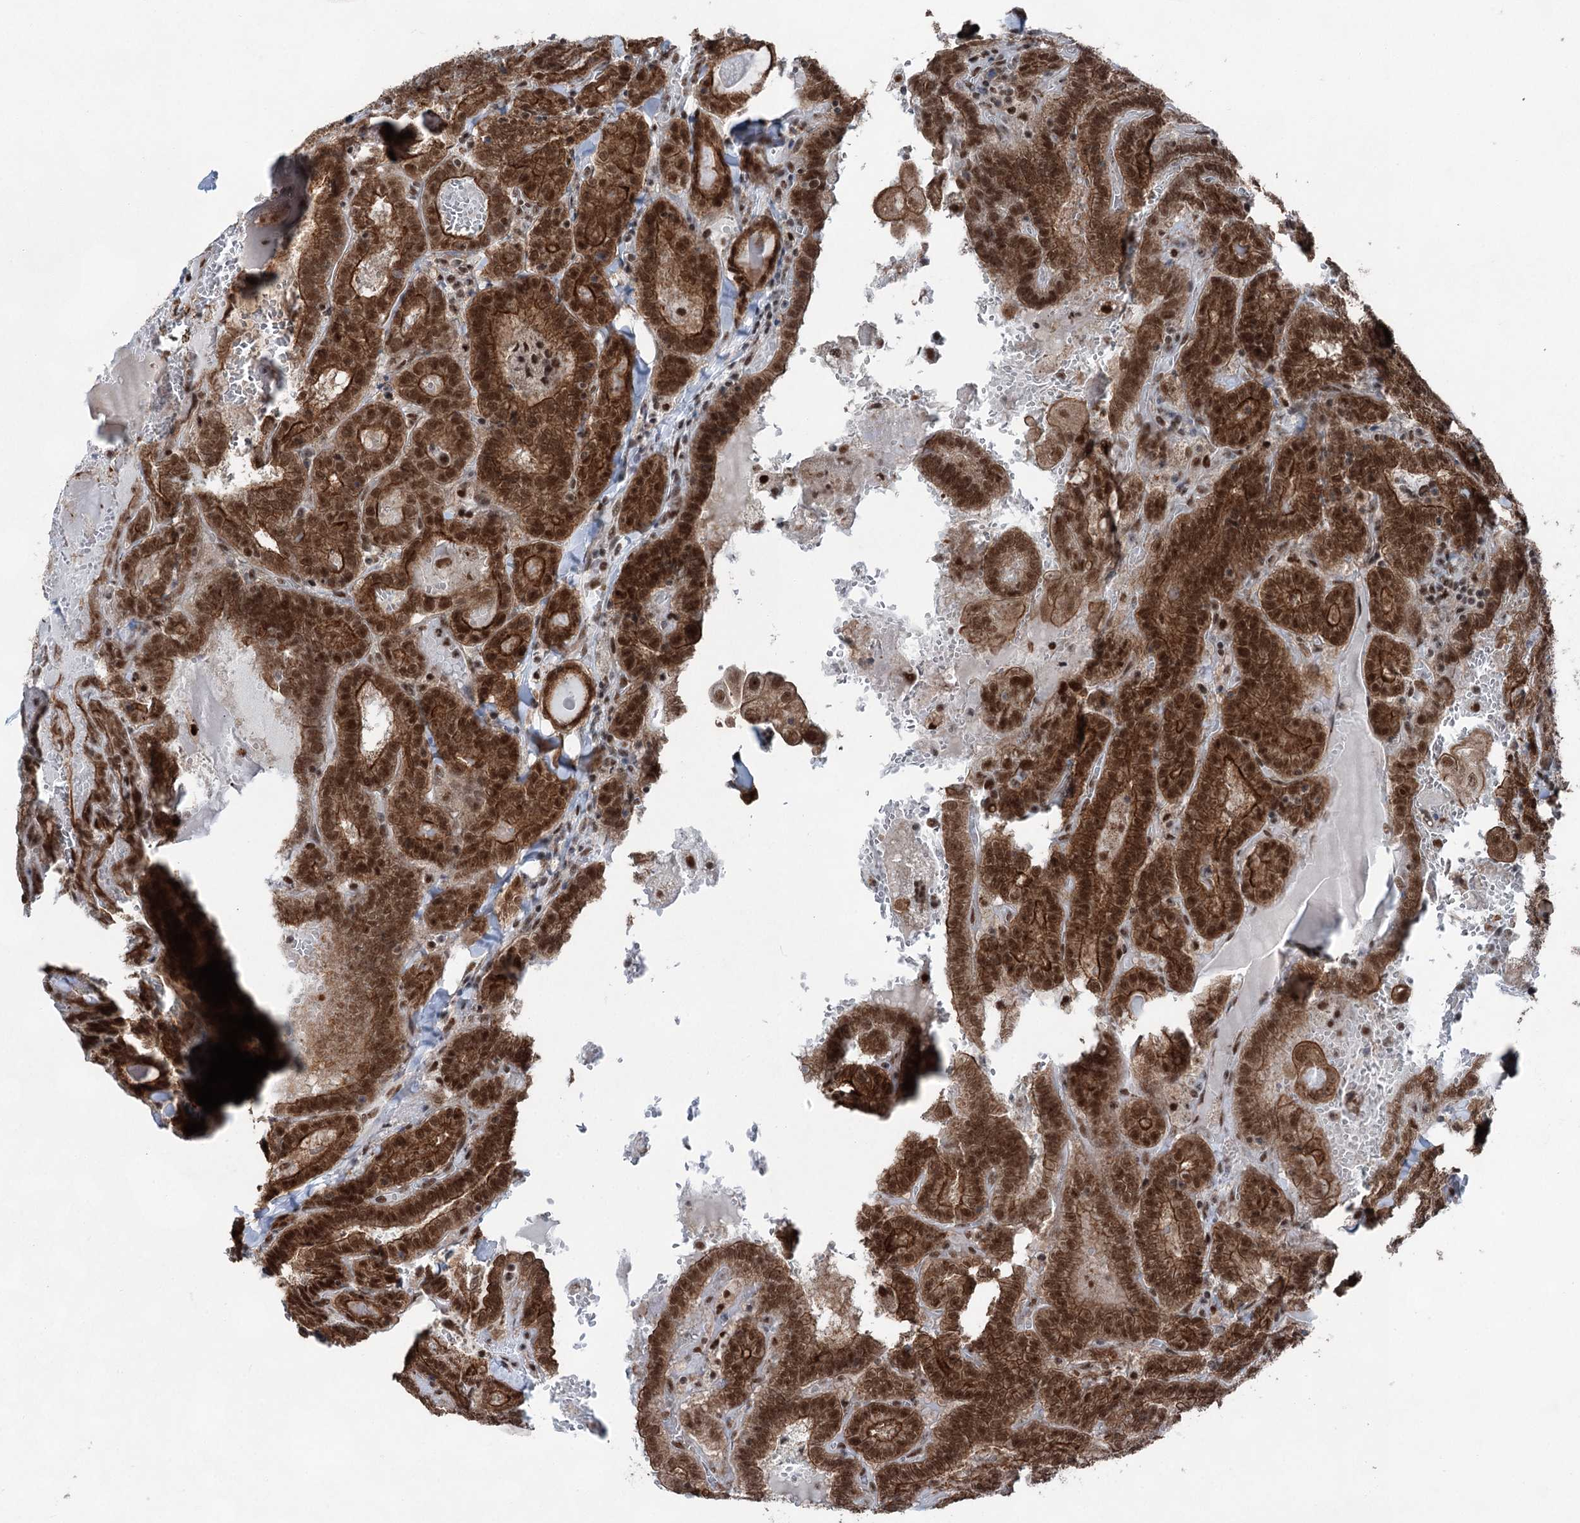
{"staining": {"intensity": "strong", "quantity": ">75%", "location": "cytoplasmic/membranous,nuclear"}, "tissue": "thyroid cancer", "cell_type": "Tumor cells", "image_type": "cancer", "snomed": [{"axis": "morphology", "description": "Papillary adenocarcinoma, NOS"}, {"axis": "topography", "description": "Thyroid gland"}], "caption": "Brown immunohistochemical staining in human thyroid papillary adenocarcinoma exhibits strong cytoplasmic/membranous and nuclear positivity in about >75% of tumor cells.", "gene": "ZCCHC8", "patient": {"sex": "female", "age": 72}}